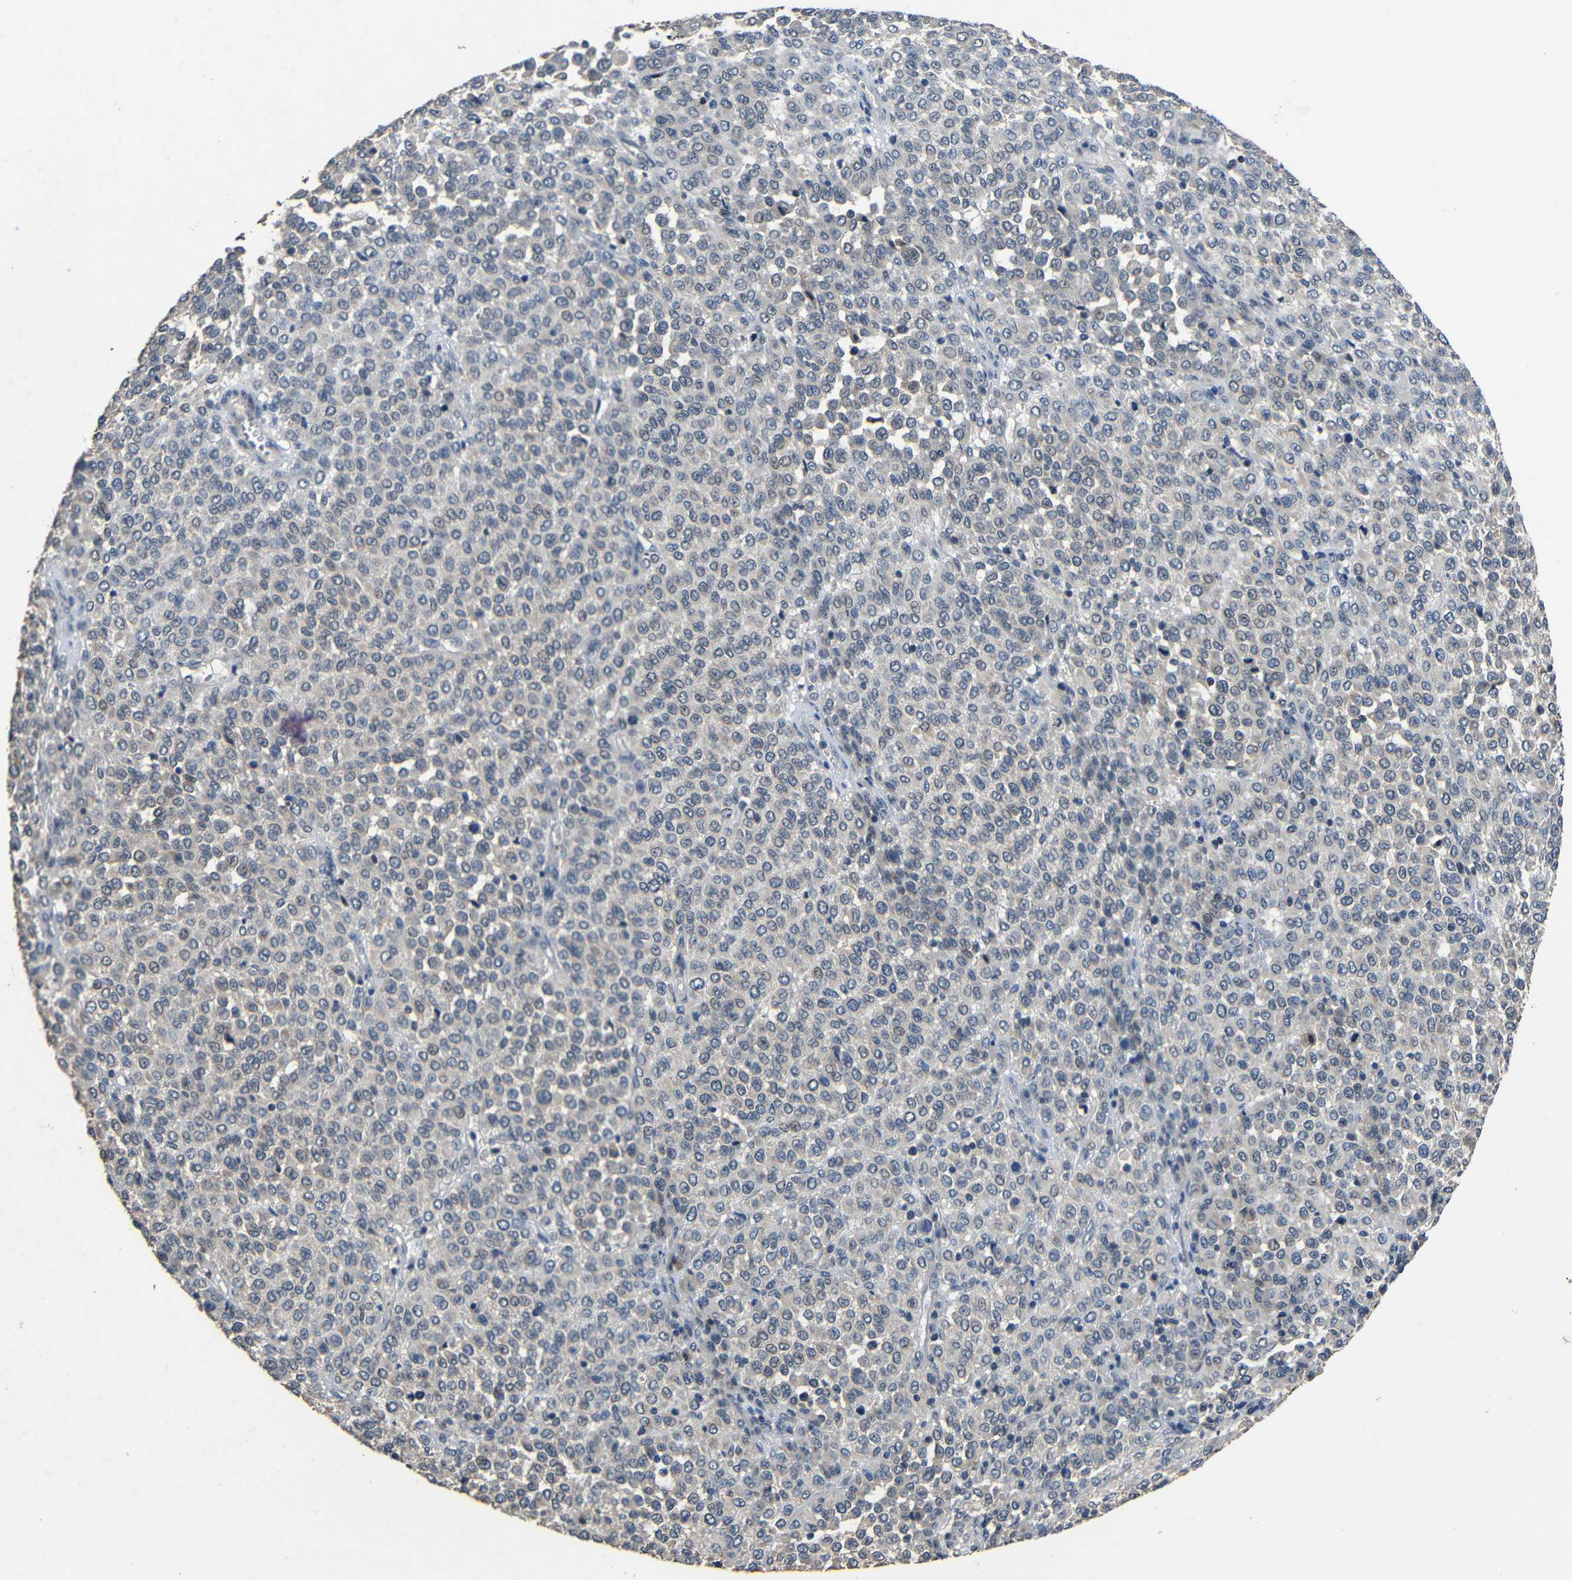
{"staining": {"intensity": "negative", "quantity": "none", "location": "none"}, "tissue": "melanoma", "cell_type": "Tumor cells", "image_type": "cancer", "snomed": [{"axis": "morphology", "description": "Malignant melanoma, Metastatic site"}, {"axis": "topography", "description": "Pancreas"}], "caption": "A histopathology image of melanoma stained for a protein shows no brown staining in tumor cells. (Immunohistochemistry (ihc), brightfield microscopy, high magnification).", "gene": "C6orf89", "patient": {"sex": "female", "age": 30}}